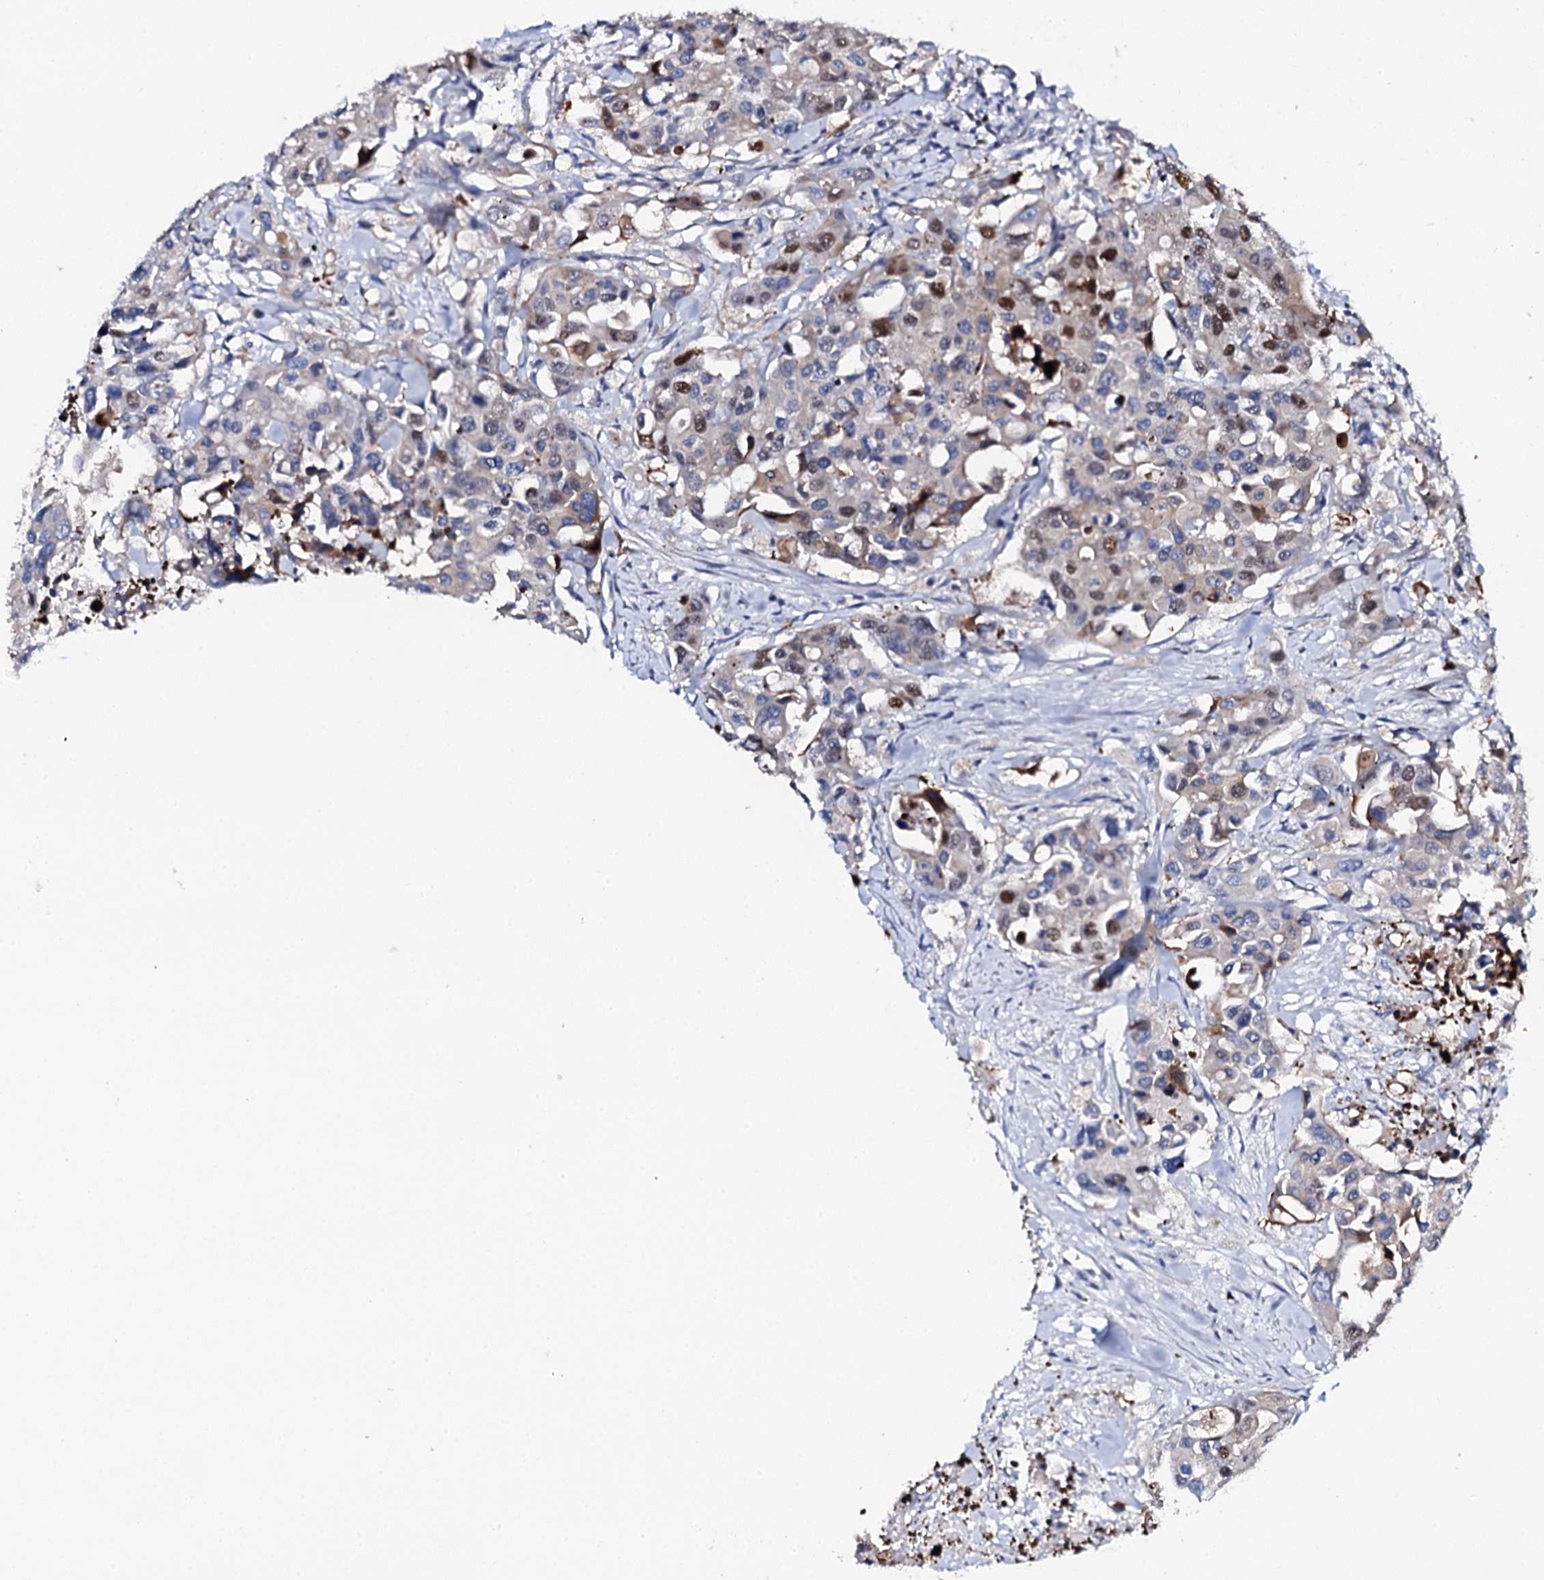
{"staining": {"intensity": "moderate", "quantity": "<25%", "location": "nuclear"}, "tissue": "colorectal cancer", "cell_type": "Tumor cells", "image_type": "cancer", "snomed": [{"axis": "morphology", "description": "Adenocarcinoma, NOS"}, {"axis": "topography", "description": "Colon"}], "caption": "Colorectal cancer (adenocarcinoma) stained for a protein (brown) shows moderate nuclear positive staining in about <25% of tumor cells.", "gene": "NUDT13", "patient": {"sex": "male", "age": 77}}